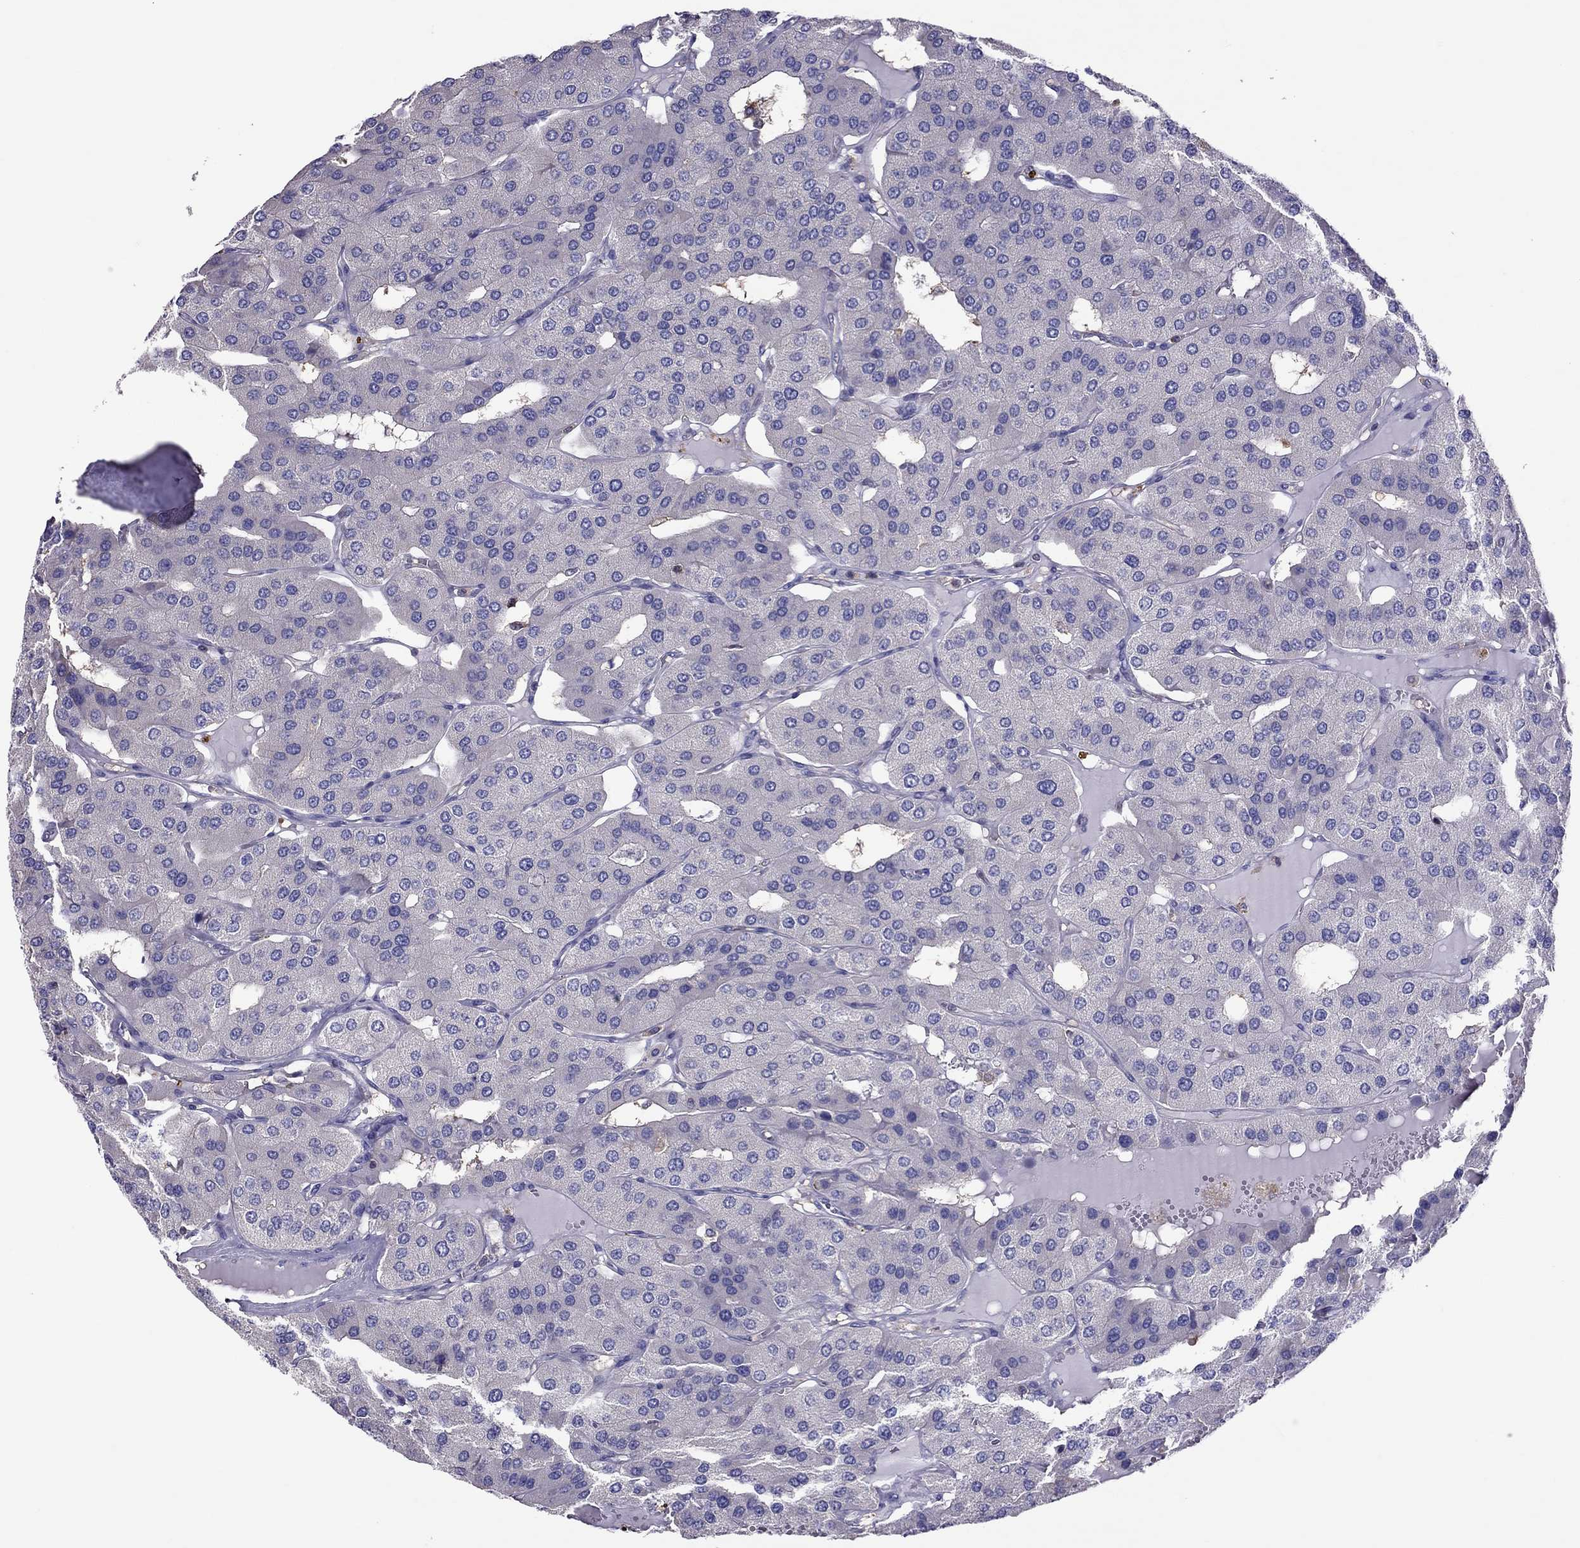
{"staining": {"intensity": "negative", "quantity": "none", "location": "none"}, "tissue": "parathyroid gland", "cell_type": "Glandular cells", "image_type": "normal", "snomed": [{"axis": "morphology", "description": "Normal tissue, NOS"}, {"axis": "morphology", "description": "Adenoma, NOS"}, {"axis": "topography", "description": "Parathyroid gland"}], "caption": "An image of parathyroid gland stained for a protein displays no brown staining in glandular cells. (Stains: DAB (3,3'-diaminobenzidine) immunohistochemistry (IHC) with hematoxylin counter stain, Microscopy: brightfield microscopy at high magnification).", "gene": "TEX22", "patient": {"sex": "female", "age": 86}}